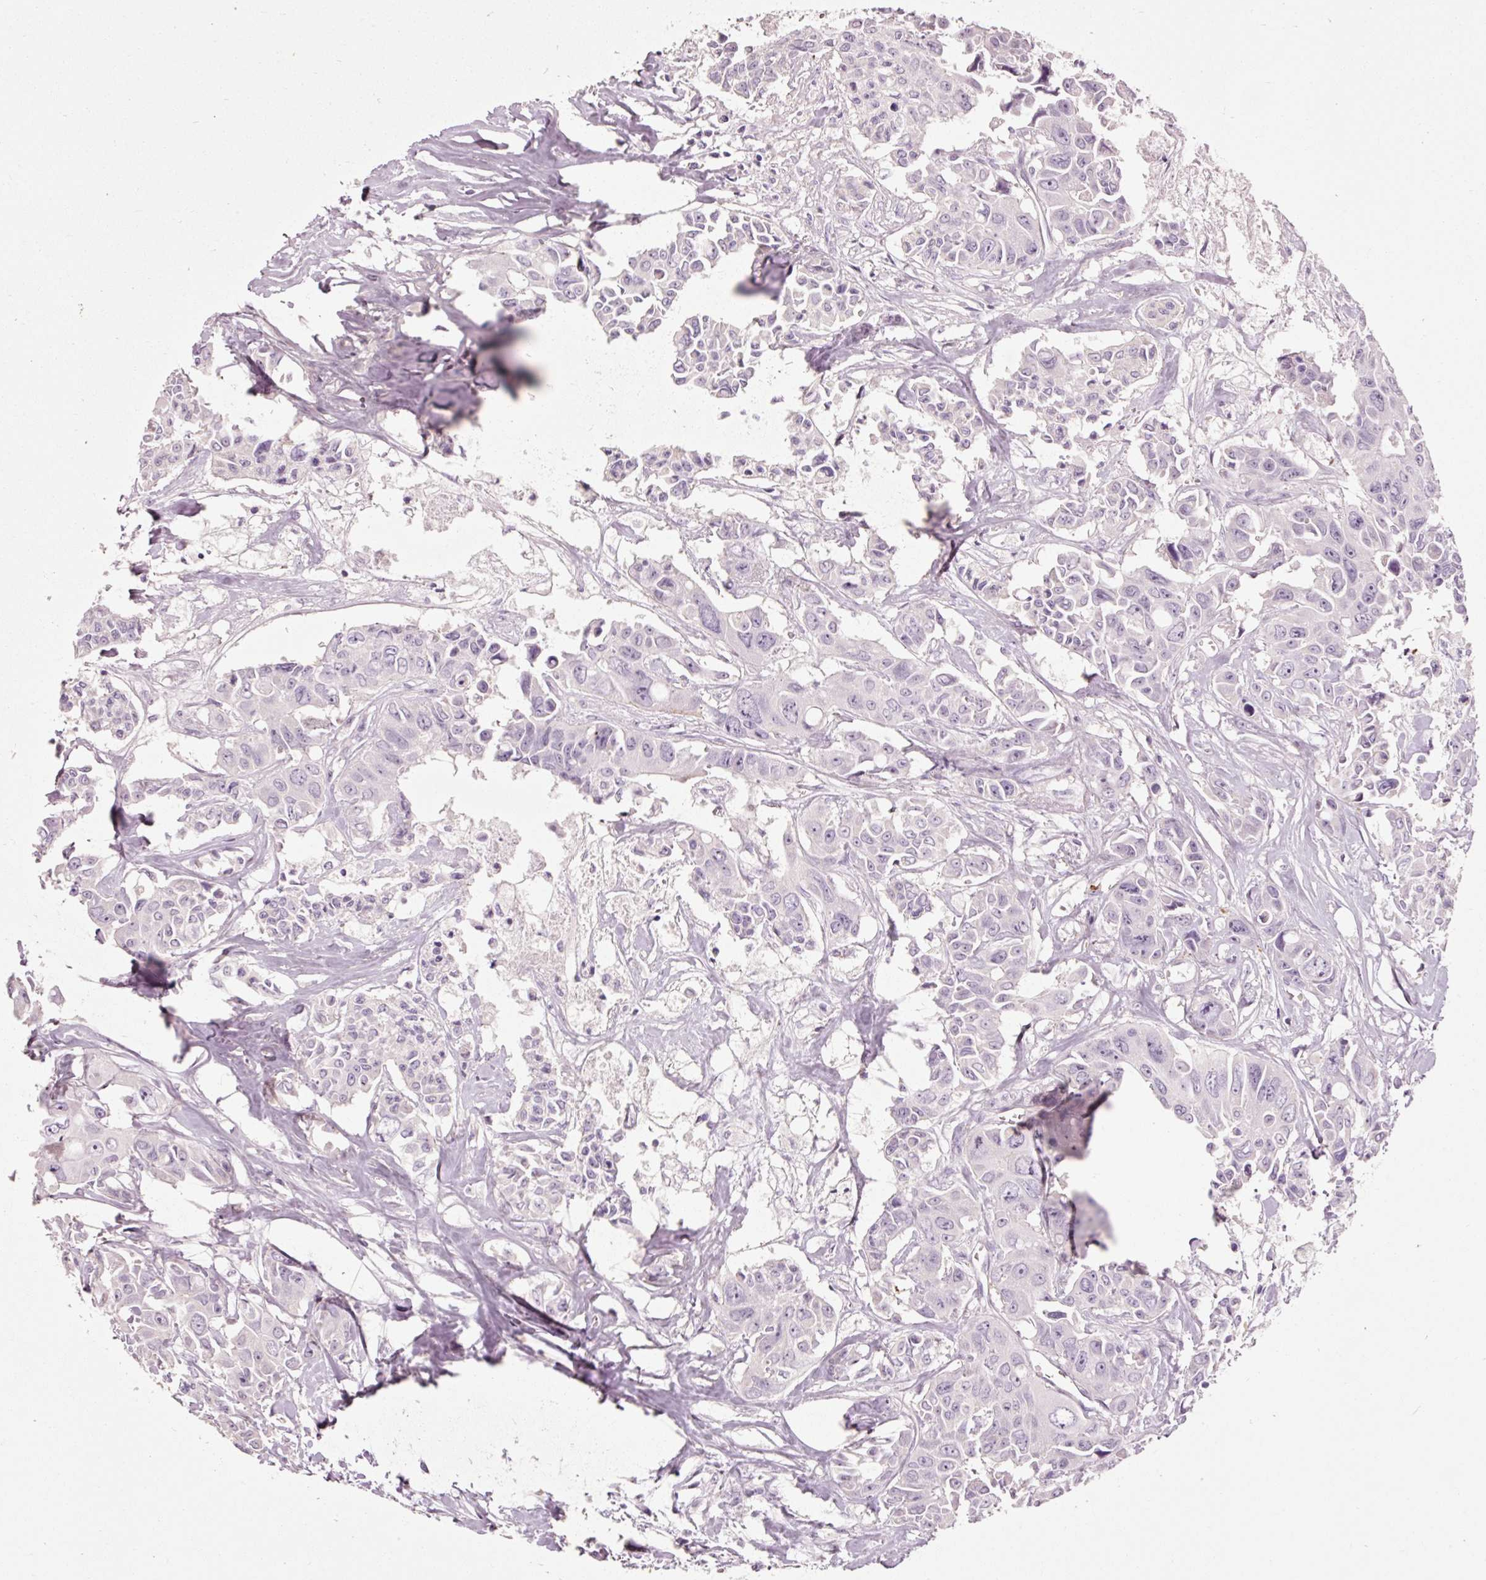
{"staining": {"intensity": "negative", "quantity": "none", "location": "none"}, "tissue": "colorectal cancer", "cell_type": "Tumor cells", "image_type": "cancer", "snomed": [{"axis": "morphology", "description": "Adenocarcinoma, NOS"}, {"axis": "topography", "description": "Rectum"}], "caption": "This is an immunohistochemistry (IHC) image of human colorectal adenocarcinoma. There is no staining in tumor cells.", "gene": "MUC5AC", "patient": {"sex": "male", "age": 87}}